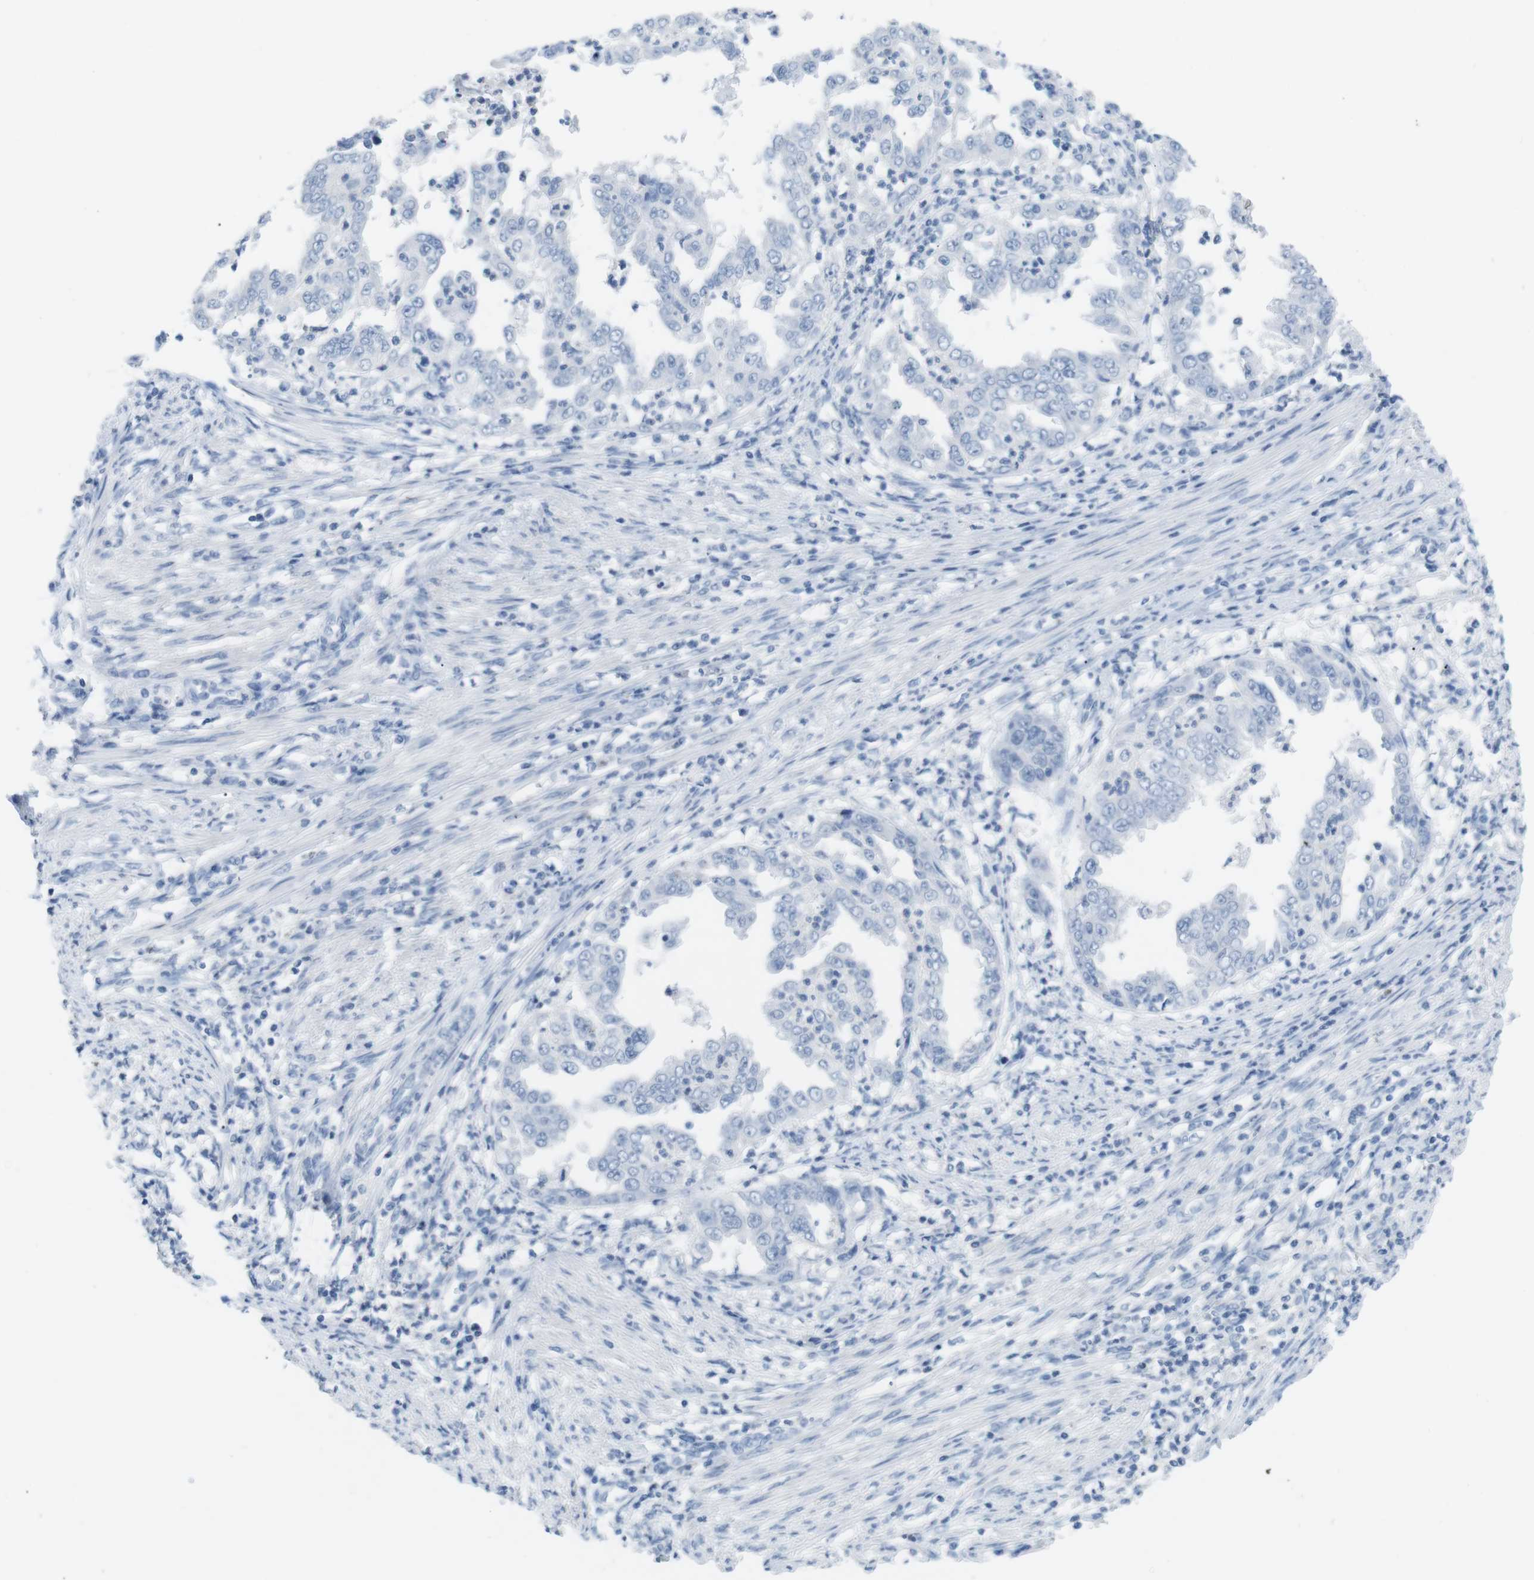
{"staining": {"intensity": "negative", "quantity": "none", "location": "none"}, "tissue": "endometrial cancer", "cell_type": "Tumor cells", "image_type": "cancer", "snomed": [{"axis": "morphology", "description": "Adenocarcinoma, NOS"}, {"axis": "topography", "description": "Endometrium"}], "caption": "Immunohistochemistry of human endometrial cancer demonstrates no staining in tumor cells.", "gene": "HBG2", "patient": {"sex": "female", "age": 85}}